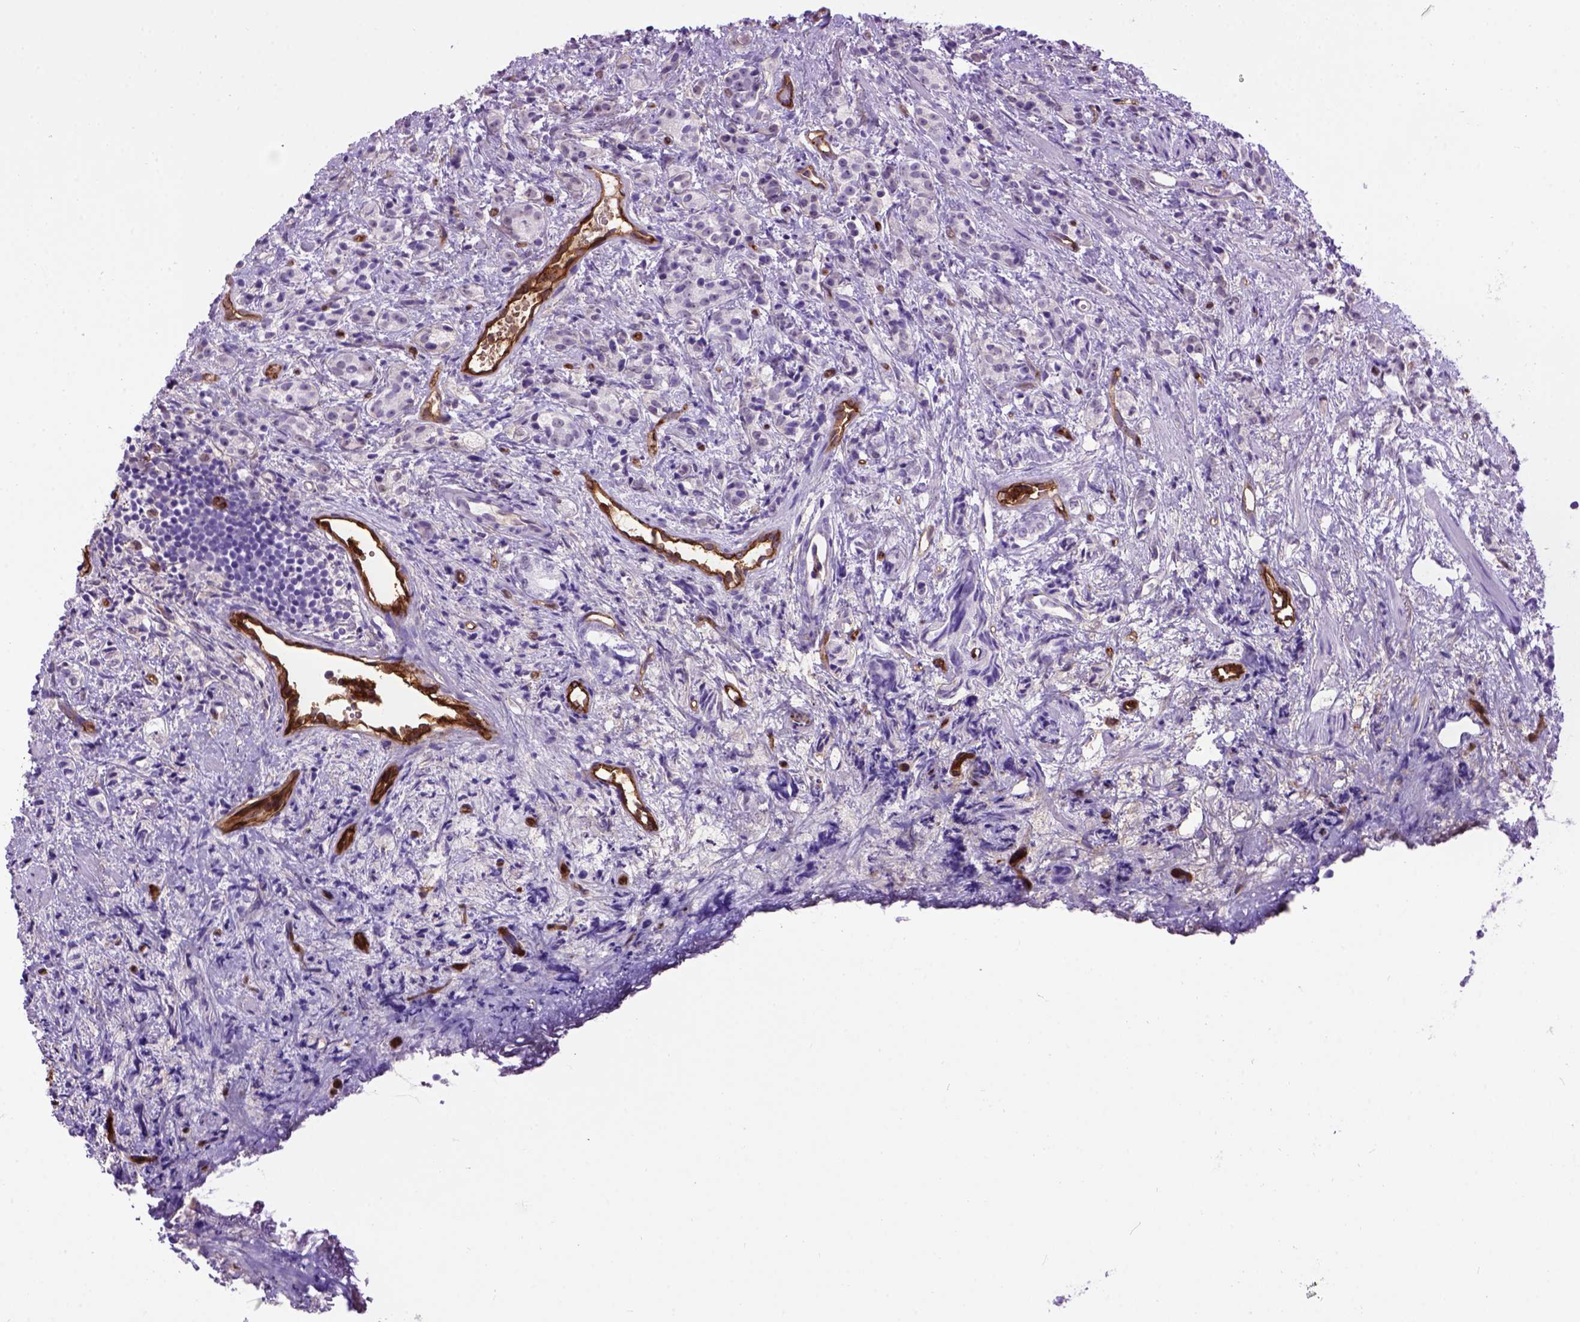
{"staining": {"intensity": "negative", "quantity": "none", "location": "none"}, "tissue": "prostate cancer", "cell_type": "Tumor cells", "image_type": "cancer", "snomed": [{"axis": "morphology", "description": "Adenocarcinoma, High grade"}, {"axis": "topography", "description": "Prostate"}], "caption": "This is a micrograph of IHC staining of prostate cancer, which shows no expression in tumor cells.", "gene": "ENG", "patient": {"sex": "male", "age": 53}}